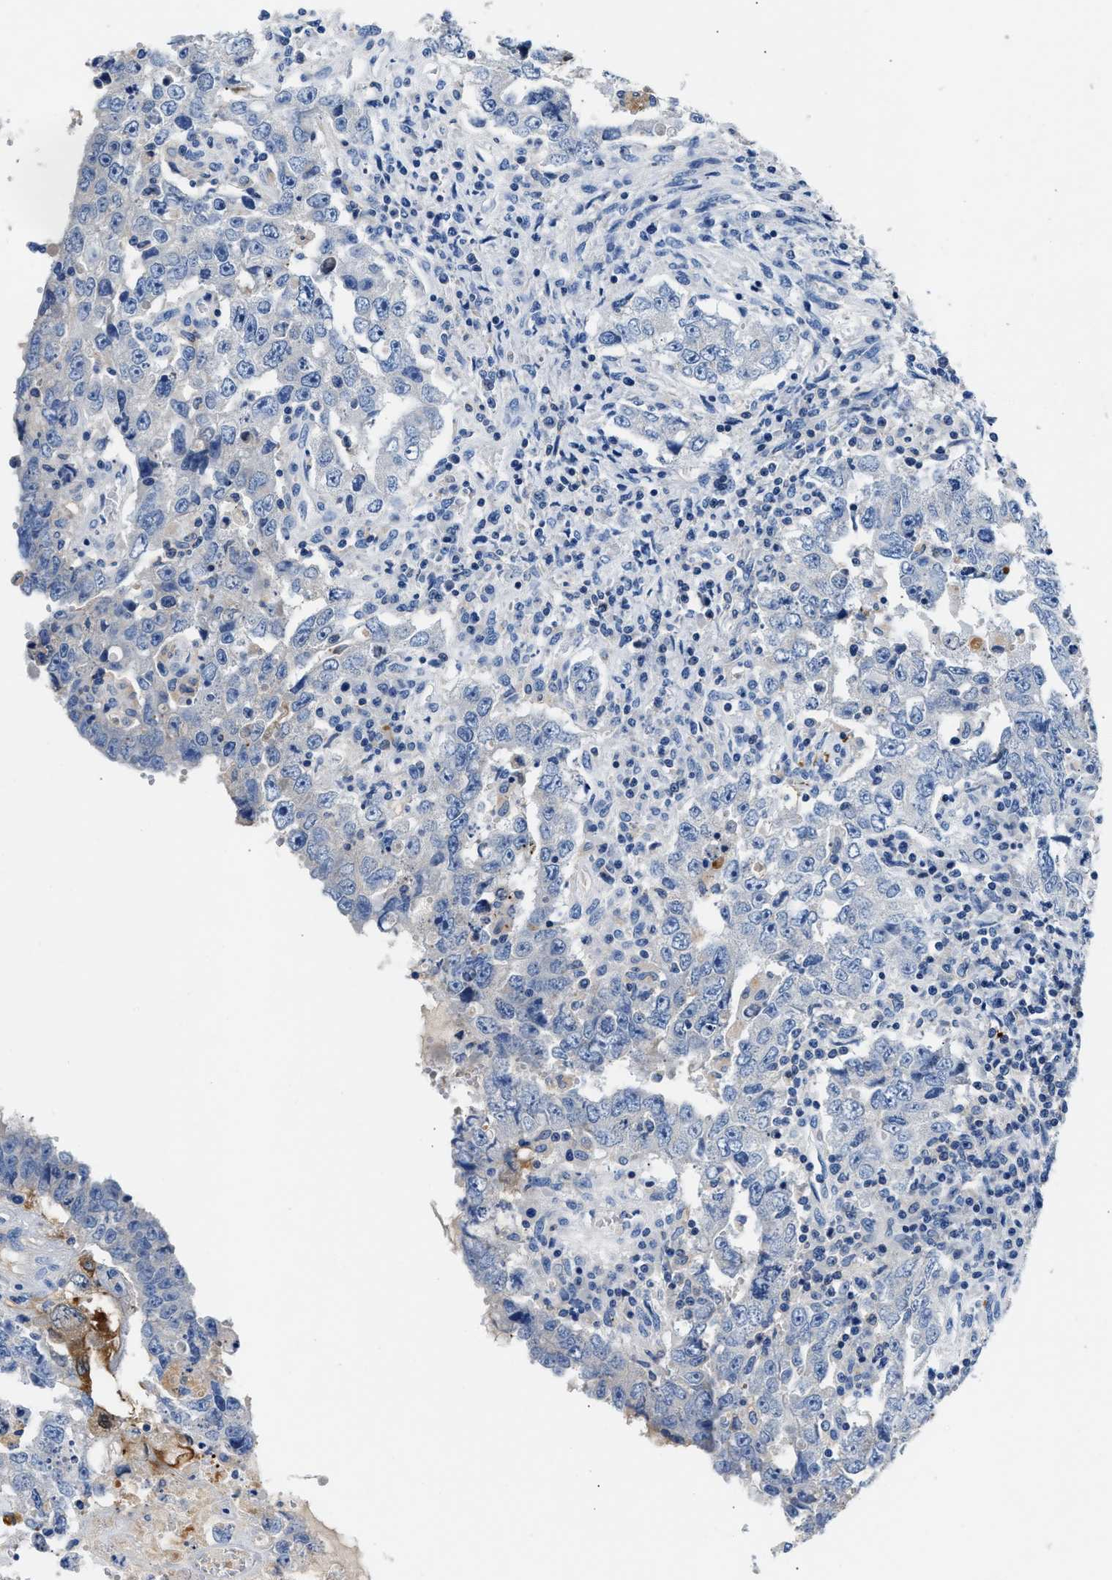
{"staining": {"intensity": "negative", "quantity": "none", "location": "none"}, "tissue": "testis cancer", "cell_type": "Tumor cells", "image_type": "cancer", "snomed": [{"axis": "morphology", "description": "Carcinoma, Embryonal, NOS"}, {"axis": "topography", "description": "Testis"}], "caption": "DAB (3,3'-diaminobenzidine) immunohistochemical staining of testis cancer shows no significant staining in tumor cells.", "gene": "TUT7", "patient": {"sex": "male", "age": 26}}